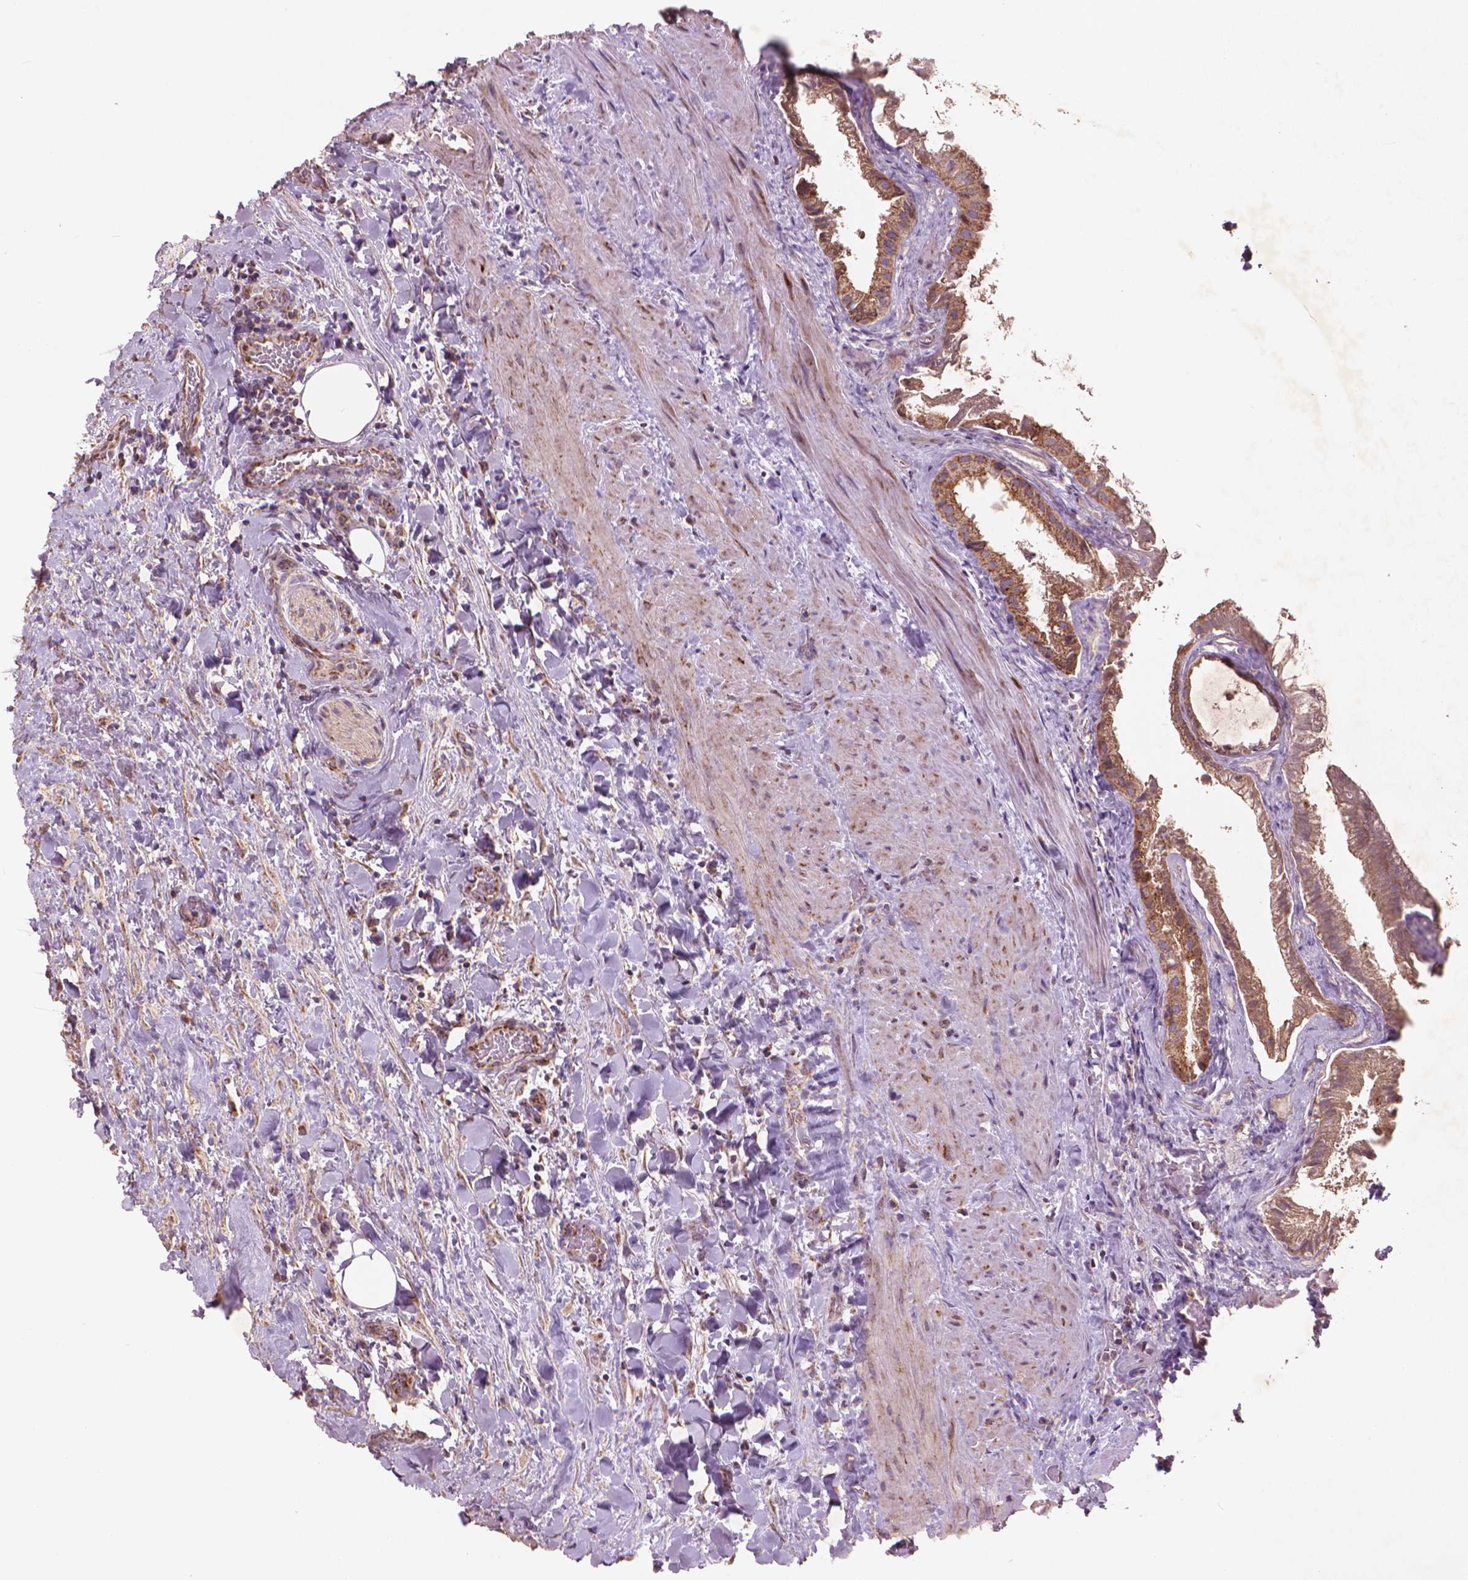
{"staining": {"intensity": "strong", "quantity": ">75%", "location": "cytoplasmic/membranous"}, "tissue": "gallbladder", "cell_type": "Glandular cells", "image_type": "normal", "snomed": [{"axis": "morphology", "description": "Normal tissue, NOS"}, {"axis": "topography", "description": "Gallbladder"}], "caption": "Immunohistochemical staining of unremarkable gallbladder demonstrates strong cytoplasmic/membranous protein positivity in approximately >75% of glandular cells.", "gene": "NLRX1", "patient": {"sex": "male", "age": 70}}